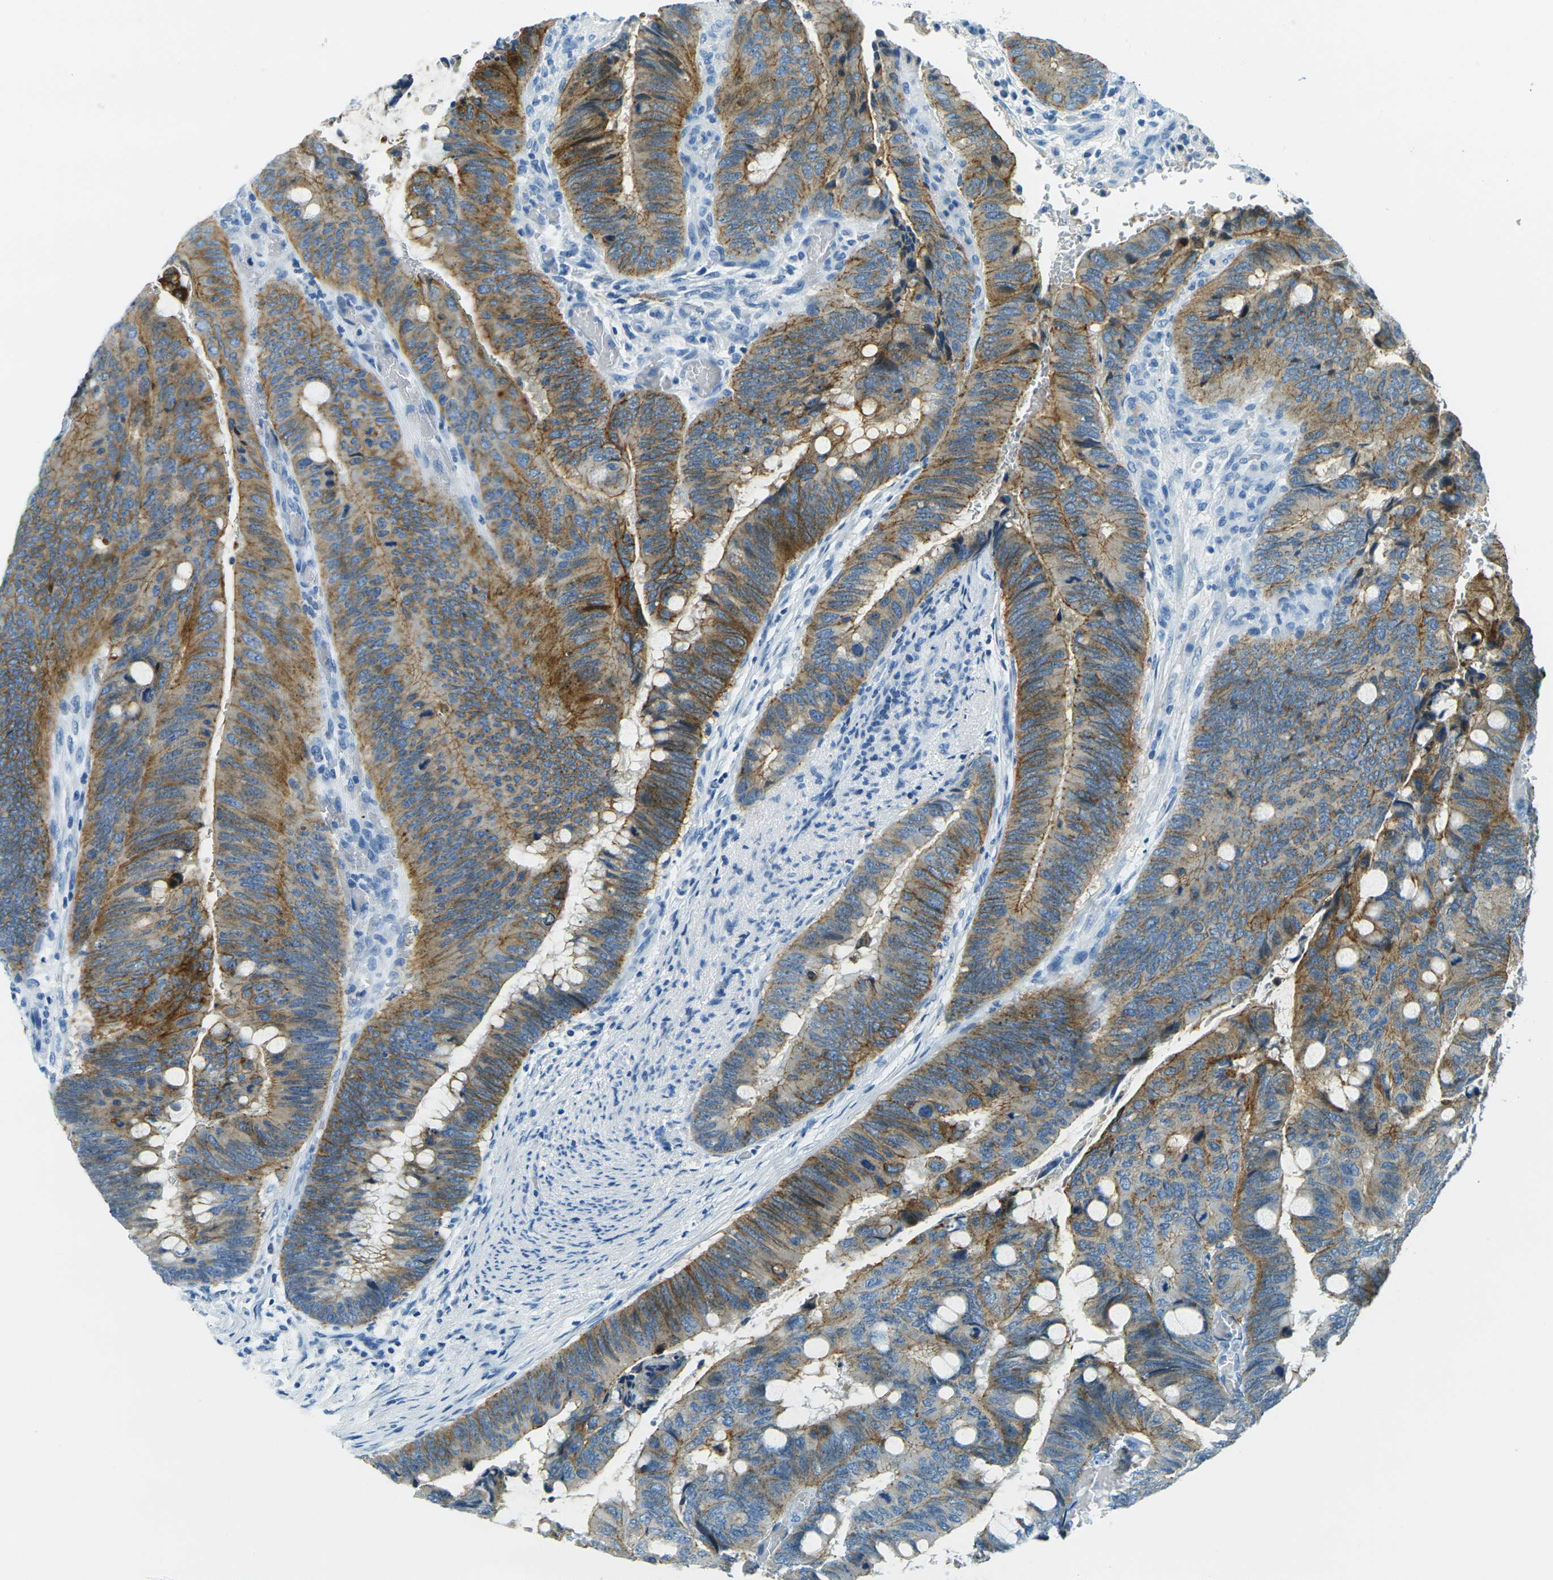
{"staining": {"intensity": "moderate", "quantity": ">75%", "location": "cytoplasmic/membranous"}, "tissue": "colorectal cancer", "cell_type": "Tumor cells", "image_type": "cancer", "snomed": [{"axis": "morphology", "description": "Normal tissue, NOS"}, {"axis": "morphology", "description": "Adenocarcinoma, NOS"}, {"axis": "topography", "description": "Rectum"}, {"axis": "topography", "description": "Peripheral nerve tissue"}], "caption": "Colorectal adenocarcinoma stained with a protein marker reveals moderate staining in tumor cells.", "gene": "OCLN", "patient": {"sex": "male", "age": 92}}